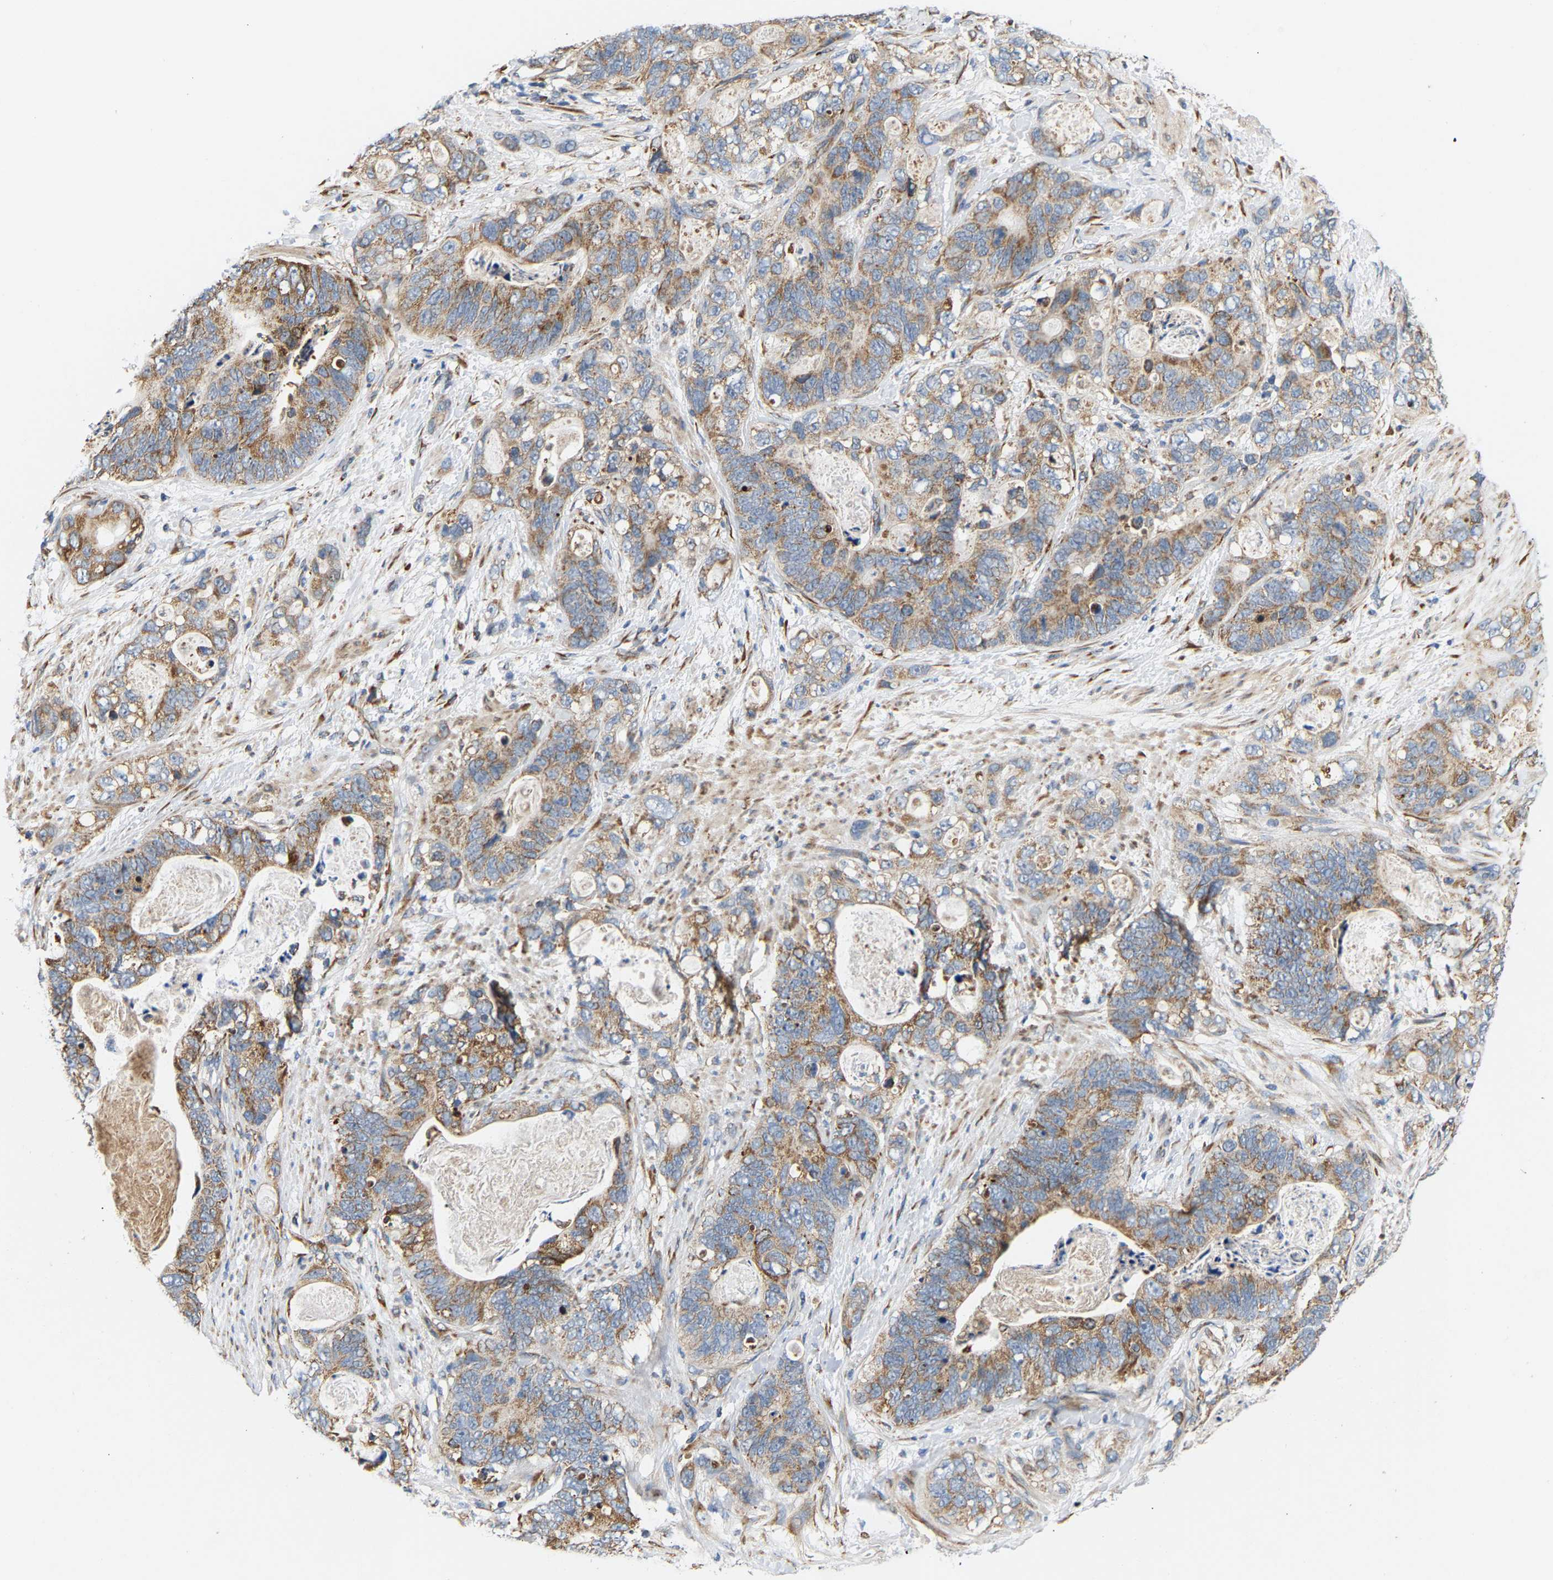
{"staining": {"intensity": "moderate", "quantity": "25%-75%", "location": "cytoplasmic/membranous"}, "tissue": "stomach cancer", "cell_type": "Tumor cells", "image_type": "cancer", "snomed": [{"axis": "morphology", "description": "Normal tissue, NOS"}, {"axis": "morphology", "description": "Adenocarcinoma, NOS"}, {"axis": "topography", "description": "Stomach"}], "caption": "An image of stomach cancer stained for a protein displays moderate cytoplasmic/membranous brown staining in tumor cells. (DAB = brown stain, brightfield microscopy at high magnification).", "gene": "TMEM168", "patient": {"sex": "female", "age": 89}}